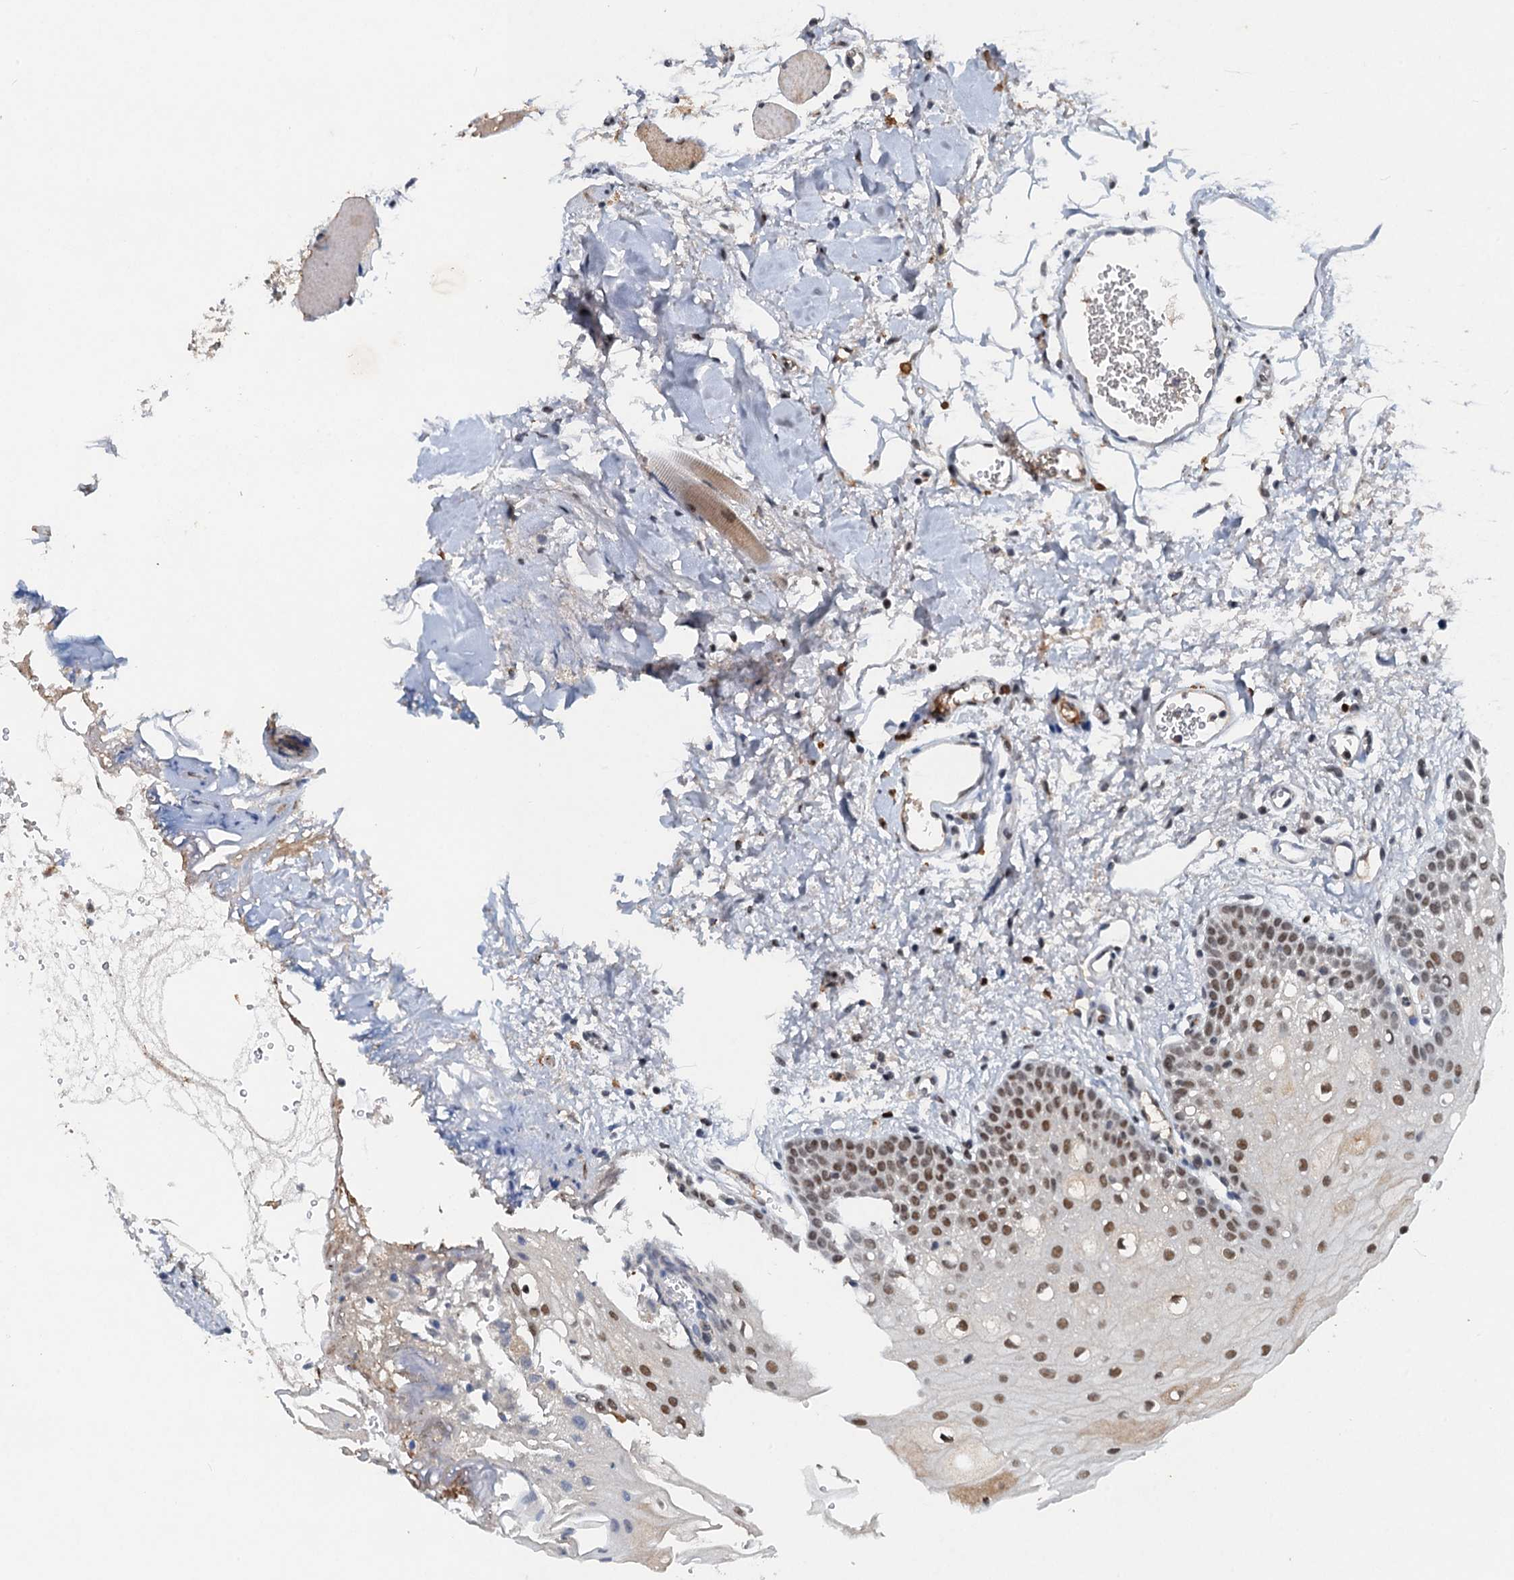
{"staining": {"intensity": "moderate", "quantity": "25%-75%", "location": "nuclear"}, "tissue": "oral mucosa", "cell_type": "Squamous epithelial cells", "image_type": "normal", "snomed": [{"axis": "morphology", "description": "Normal tissue, NOS"}, {"axis": "topography", "description": "Oral tissue"}, {"axis": "topography", "description": "Tounge, NOS"}], "caption": "Squamous epithelial cells reveal moderate nuclear staining in about 25%-75% of cells in normal oral mucosa.", "gene": "CSTF3", "patient": {"sex": "female", "age": 73}}